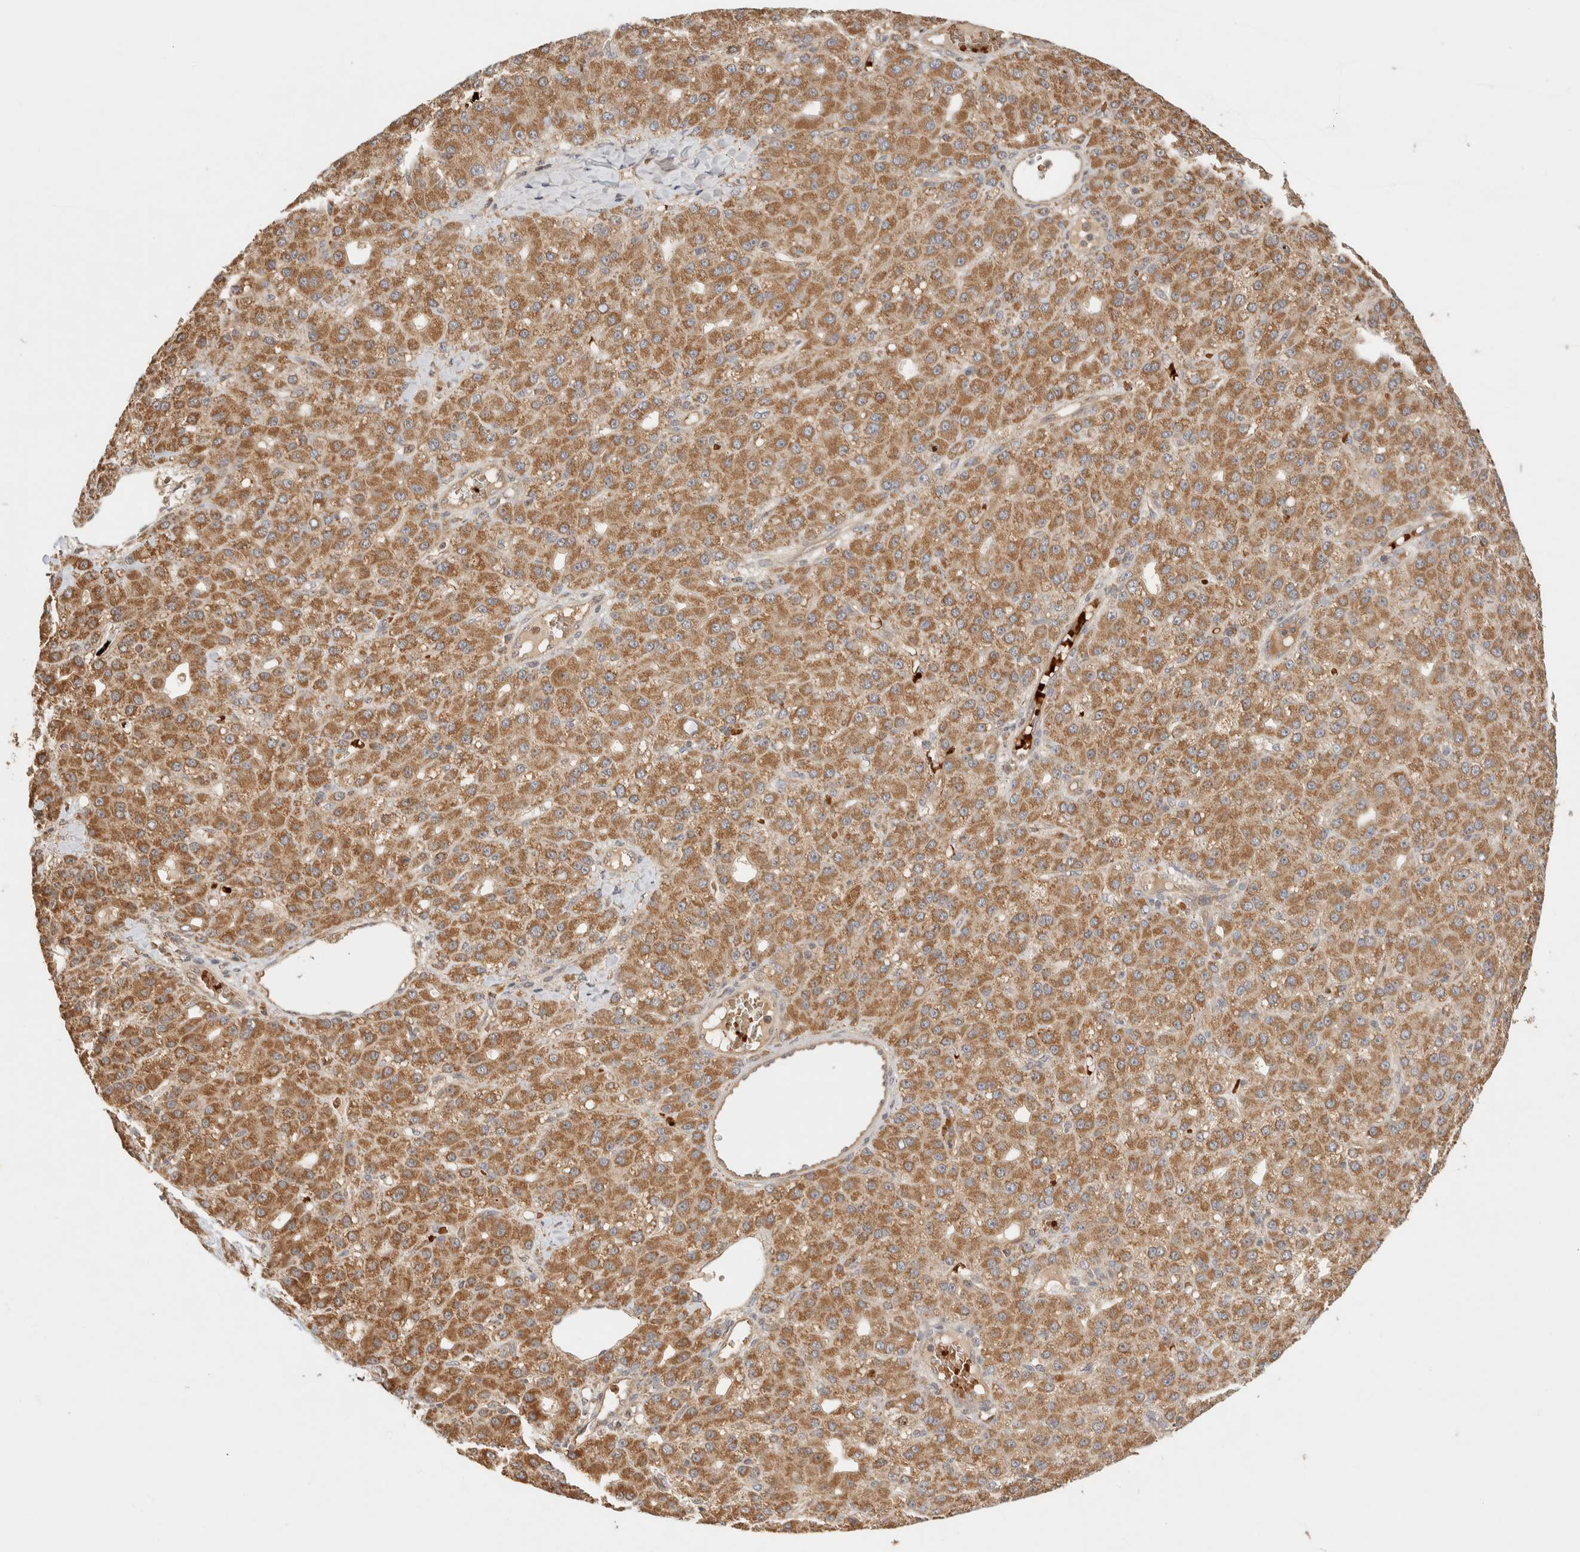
{"staining": {"intensity": "moderate", "quantity": ">75%", "location": "cytoplasmic/membranous"}, "tissue": "liver cancer", "cell_type": "Tumor cells", "image_type": "cancer", "snomed": [{"axis": "morphology", "description": "Carcinoma, Hepatocellular, NOS"}, {"axis": "topography", "description": "Liver"}], "caption": "Immunohistochemical staining of human liver cancer (hepatocellular carcinoma) shows medium levels of moderate cytoplasmic/membranous staining in about >75% of tumor cells.", "gene": "TTI2", "patient": {"sex": "male", "age": 67}}